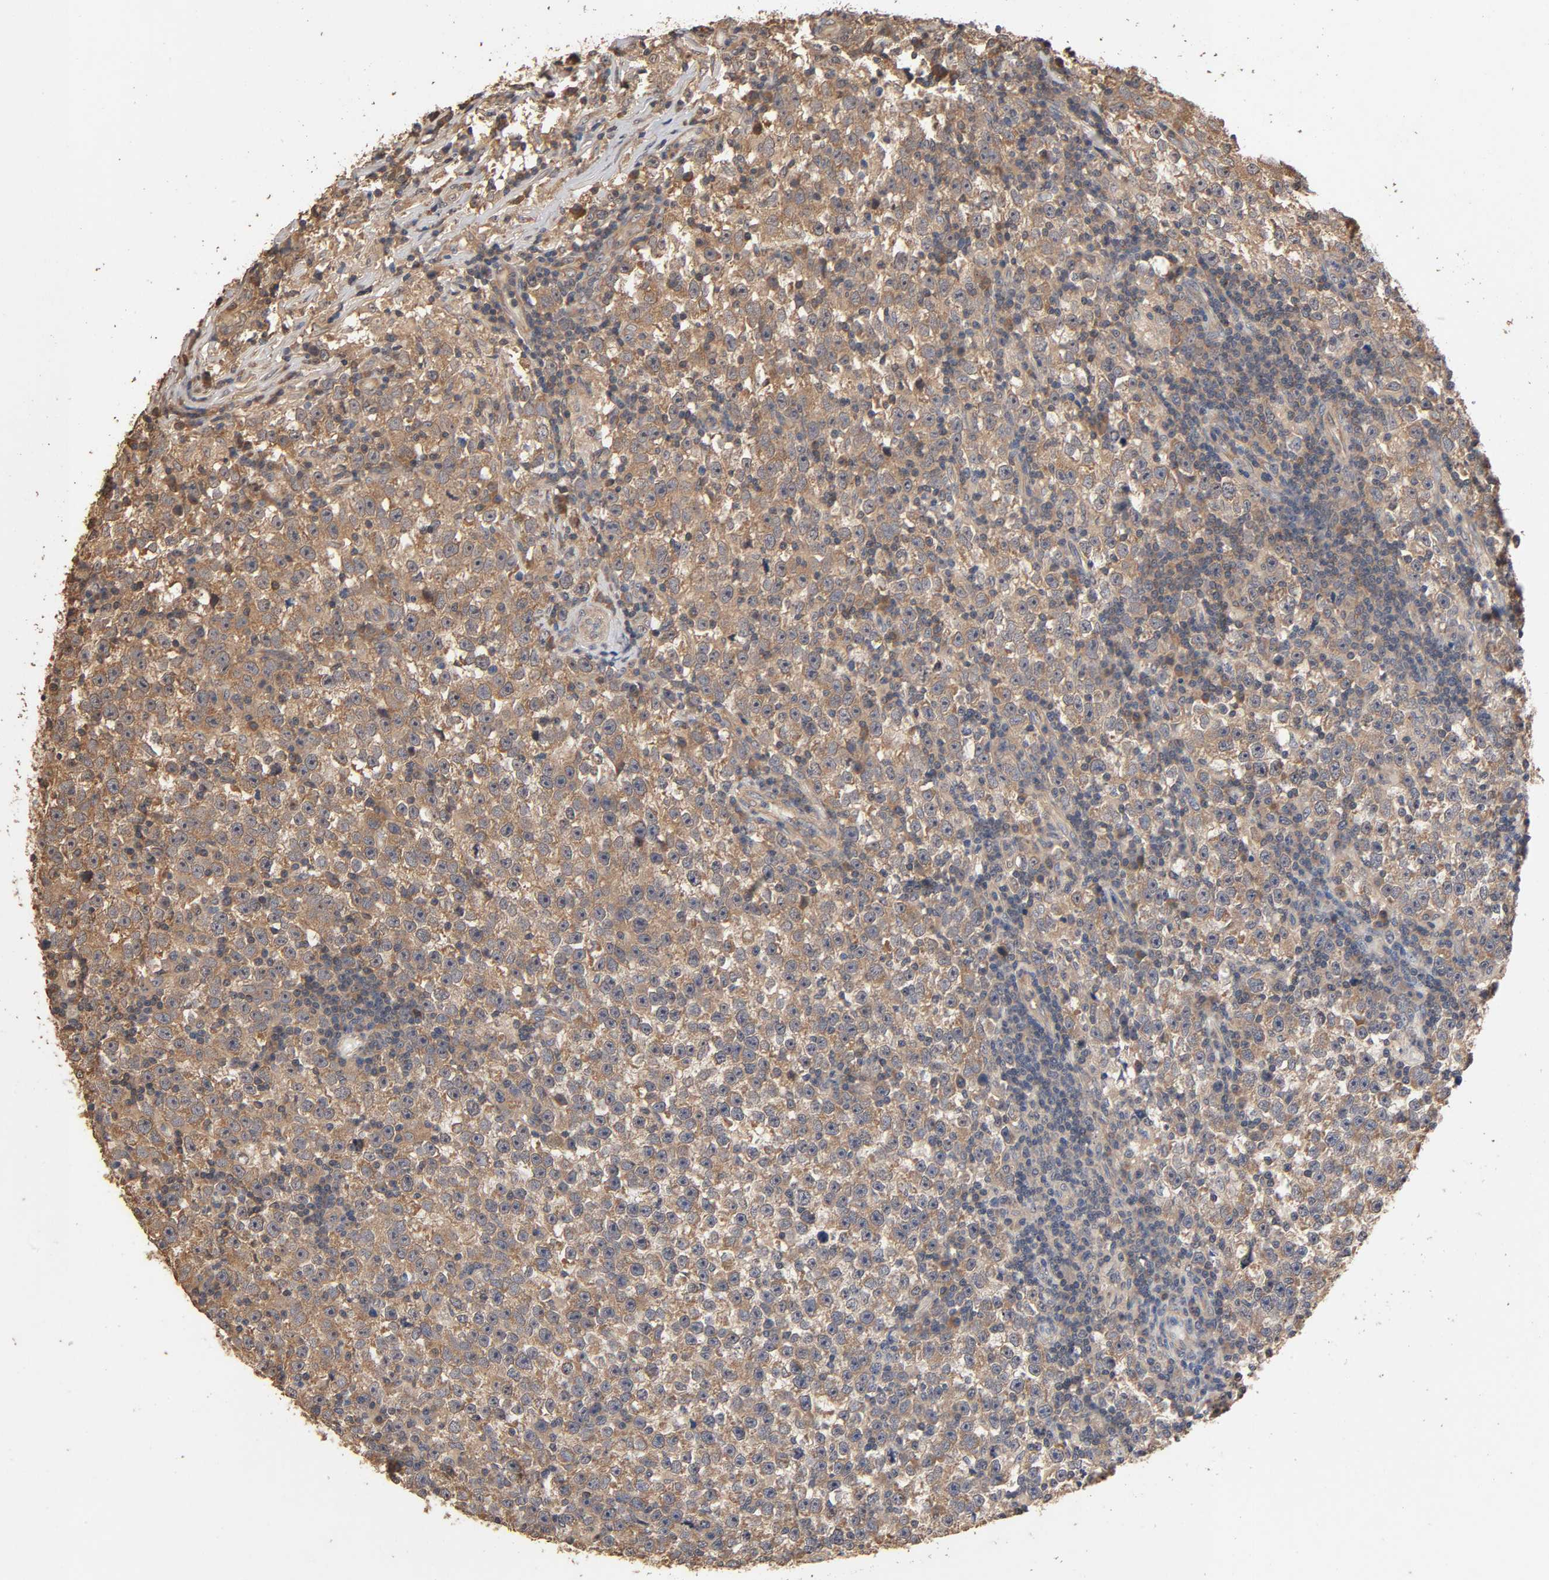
{"staining": {"intensity": "moderate", "quantity": ">75%", "location": "cytoplasmic/membranous"}, "tissue": "testis cancer", "cell_type": "Tumor cells", "image_type": "cancer", "snomed": [{"axis": "morphology", "description": "Seminoma, NOS"}, {"axis": "topography", "description": "Testis"}], "caption": "Seminoma (testis) stained with DAB immunohistochemistry (IHC) reveals medium levels of moderate cytoplasmic/membranous positivity in approximately >75% of tumor cells. (Brightfield microscopy of DAB IHC at high magnification).", "gene": "ARHGEF7", "patient": {"sex": "male", "age": 43}}